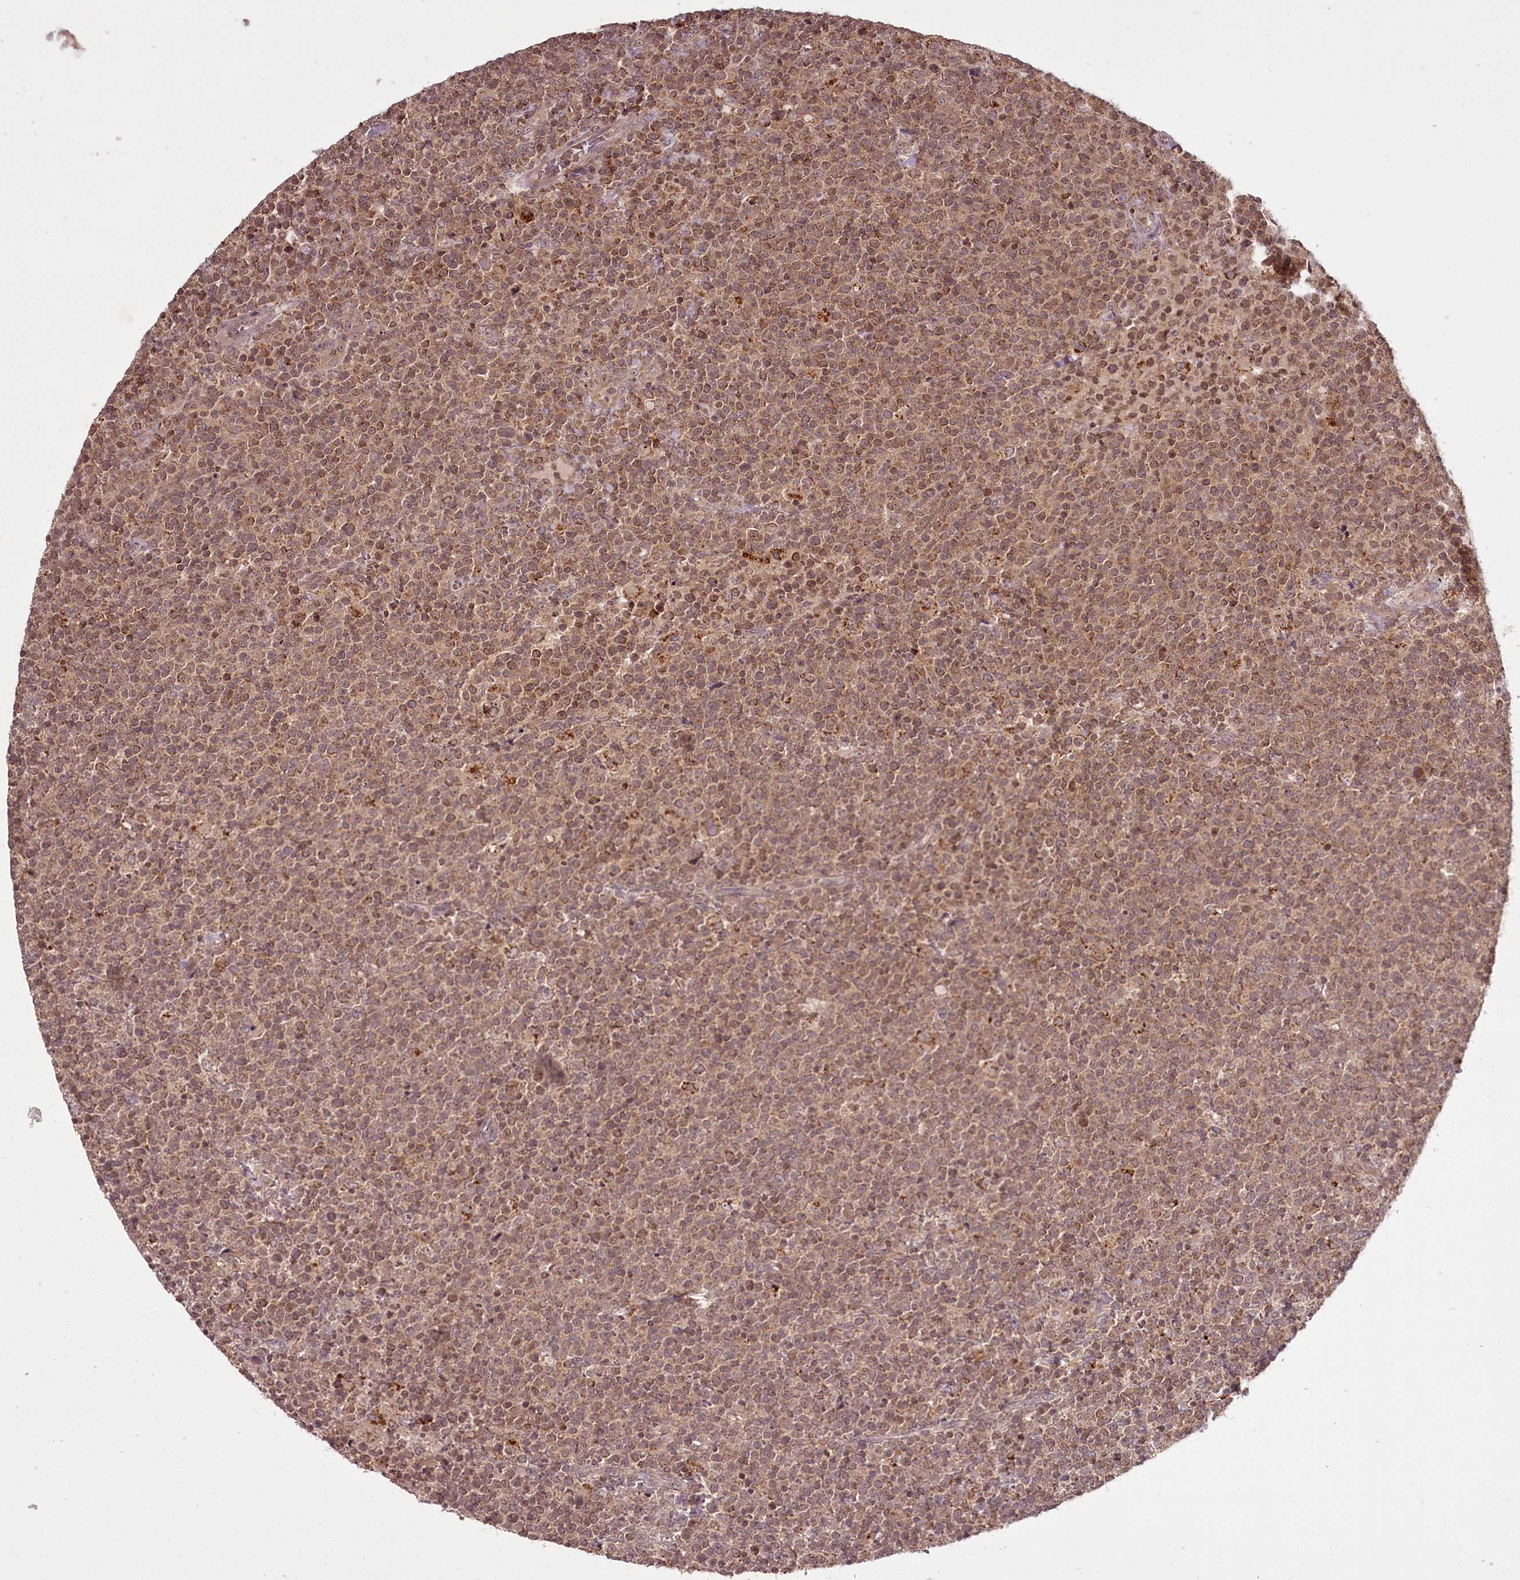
{"staining": {"intensity": "moderate", "quantity": ">75%", "location": "cytoplasmic/membranous"}, "tissue": "lymphoma", "cell_type": "Tumor cells", "image_type": "cancer", "snomed": [{"axis": "morphology", "description": "Malignant lymphoma, non-Hodgkin's type, High grade"}, {"axis": "topography", "description": "Lymph node"}], "caption": "Moderate cytoplasmic/membranous positivity for a protein is seen in about >75% of tumor cells of lymphoma using IHC.", "gene": "PCBP2", "patient": {"sex": "male", "age": 61}}